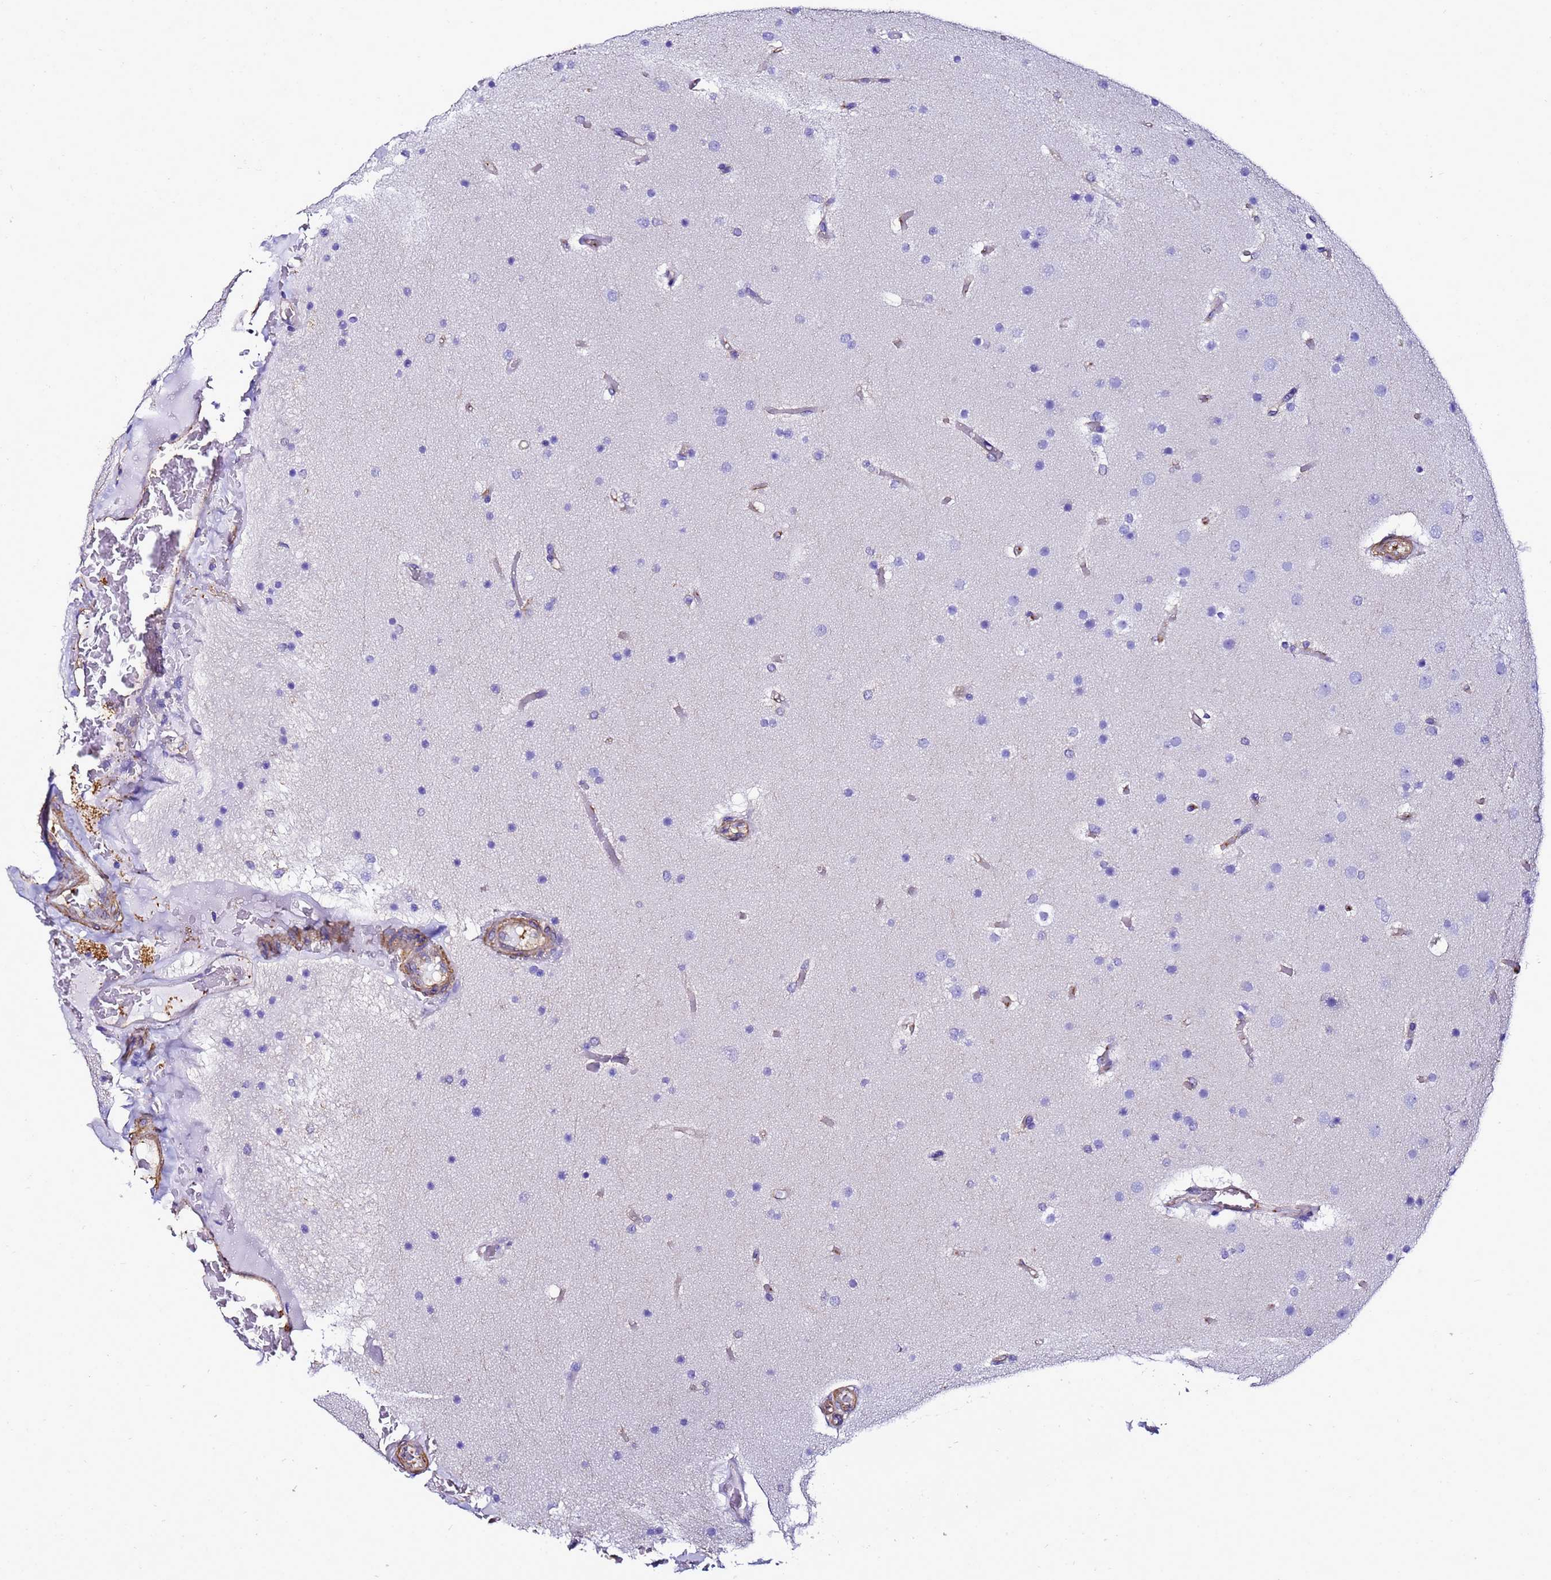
{"staining": {"intensity": "negative", "quantity": "none", "location": "none"}, "tissue": "glioma", "cell_type": "Tumor cells", "image_type": "cancer", "snomed": [{"axis": "morphology", "description": "Glioma, malignant, High grade"}, {"axis": "topography", "description": "Cerebral cortex"}], "caption": "Glioma stained for a protein using IHC shows no expression tumor cells.", "gene": "MYL12A", "patient": {"sex": "female", "age": 36}}